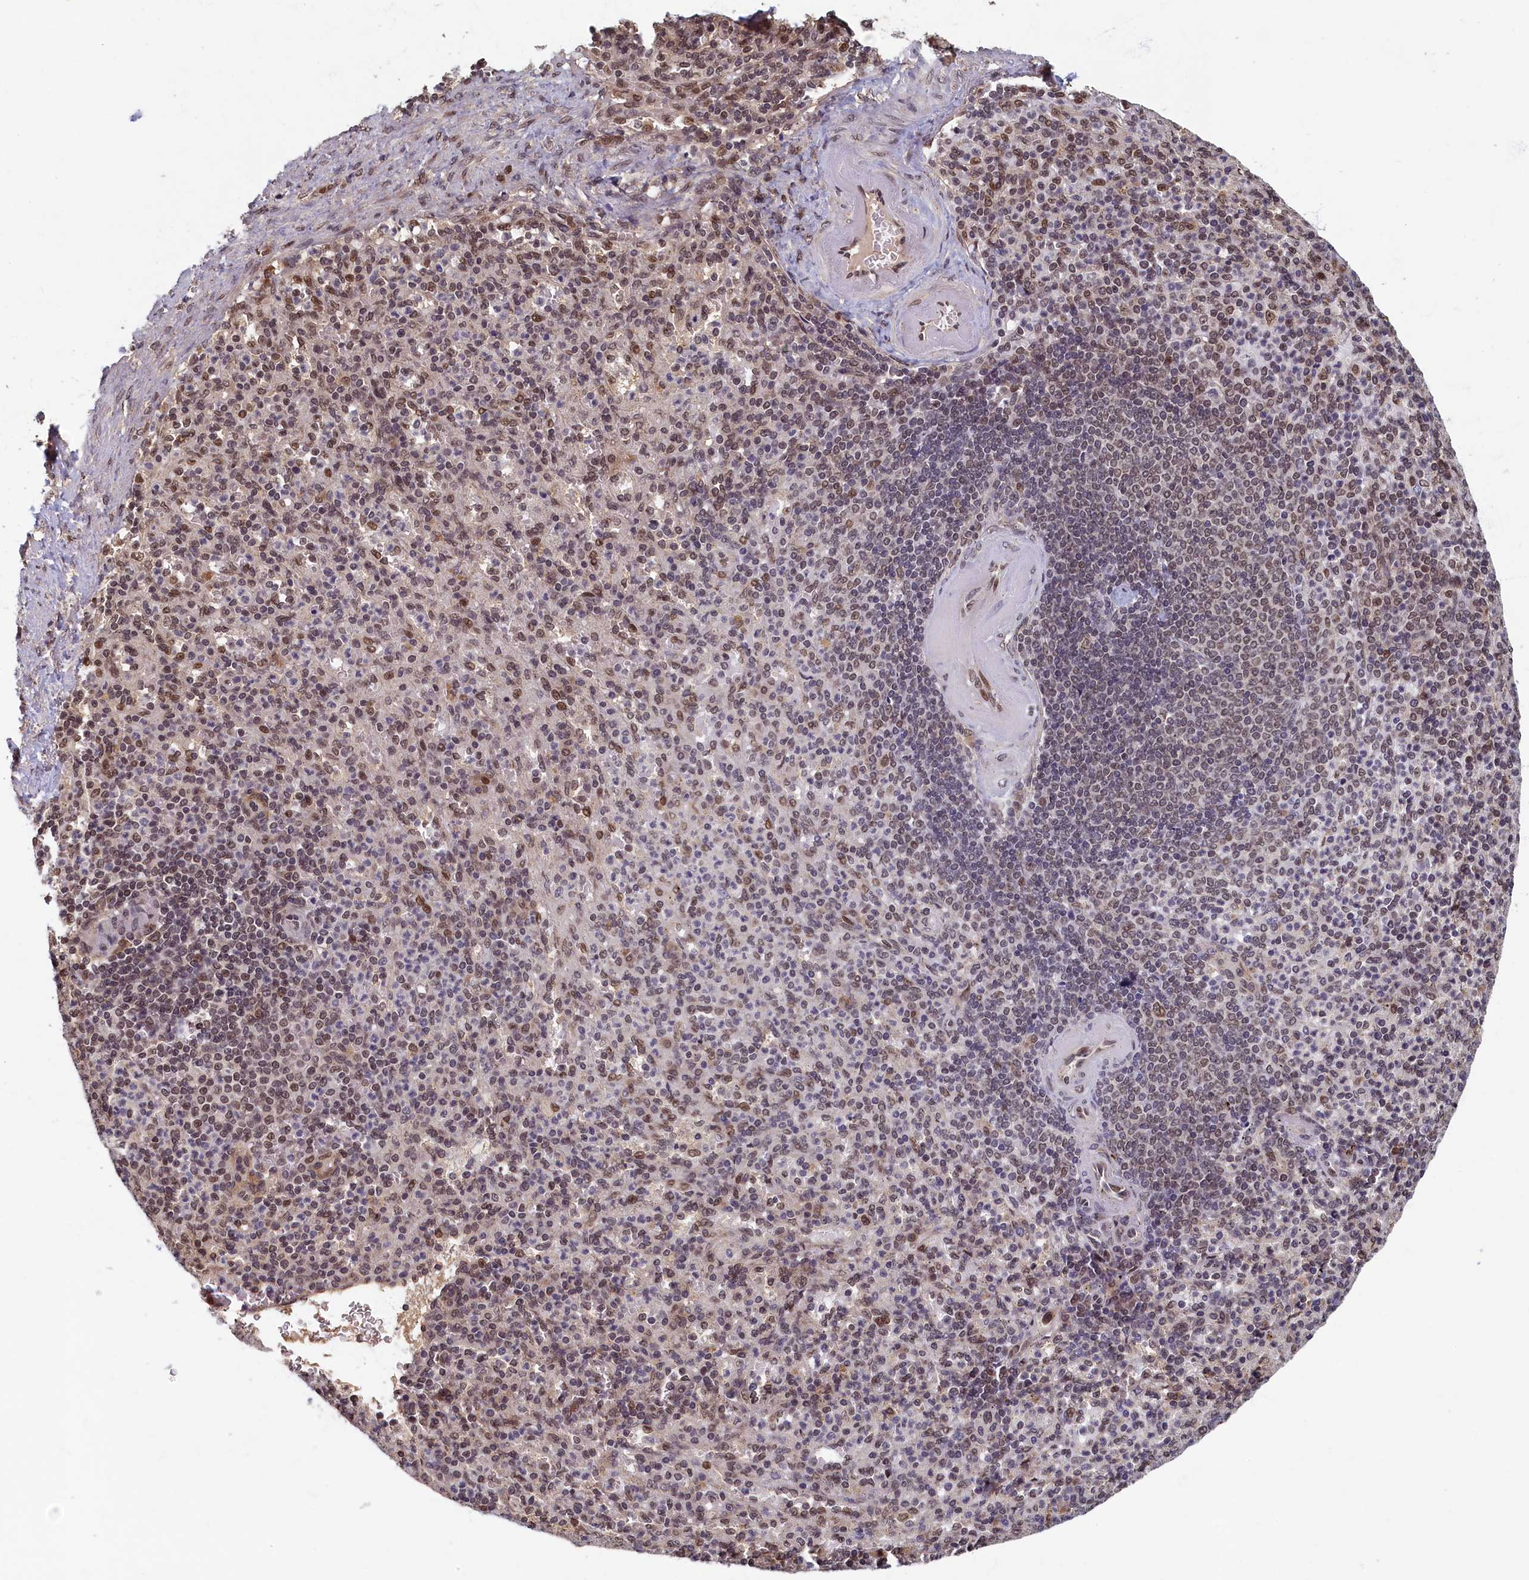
{"staining": {"intensity": "moderate", "quantity": "25%-75%", "location": "nuclear"}, "tissue": "spleen", "cell_type": "Cells in red pulp", "image_type": "normal", "snomed": [{"axis": "morphology", "description": "Normal tissue, NOS"}, {"axis": "topography", "description": "Spleen"}], "caption": "Immunohistochemistry (IHC) histopathology image of normal spleen stained for a protein (brown), which exhibits medium levels of moderate nuclear staining in approximately 25%-75% of cells in red pulp.", "gene": "CKAP2L", "patient": {"sex": "female", "age": 74}}